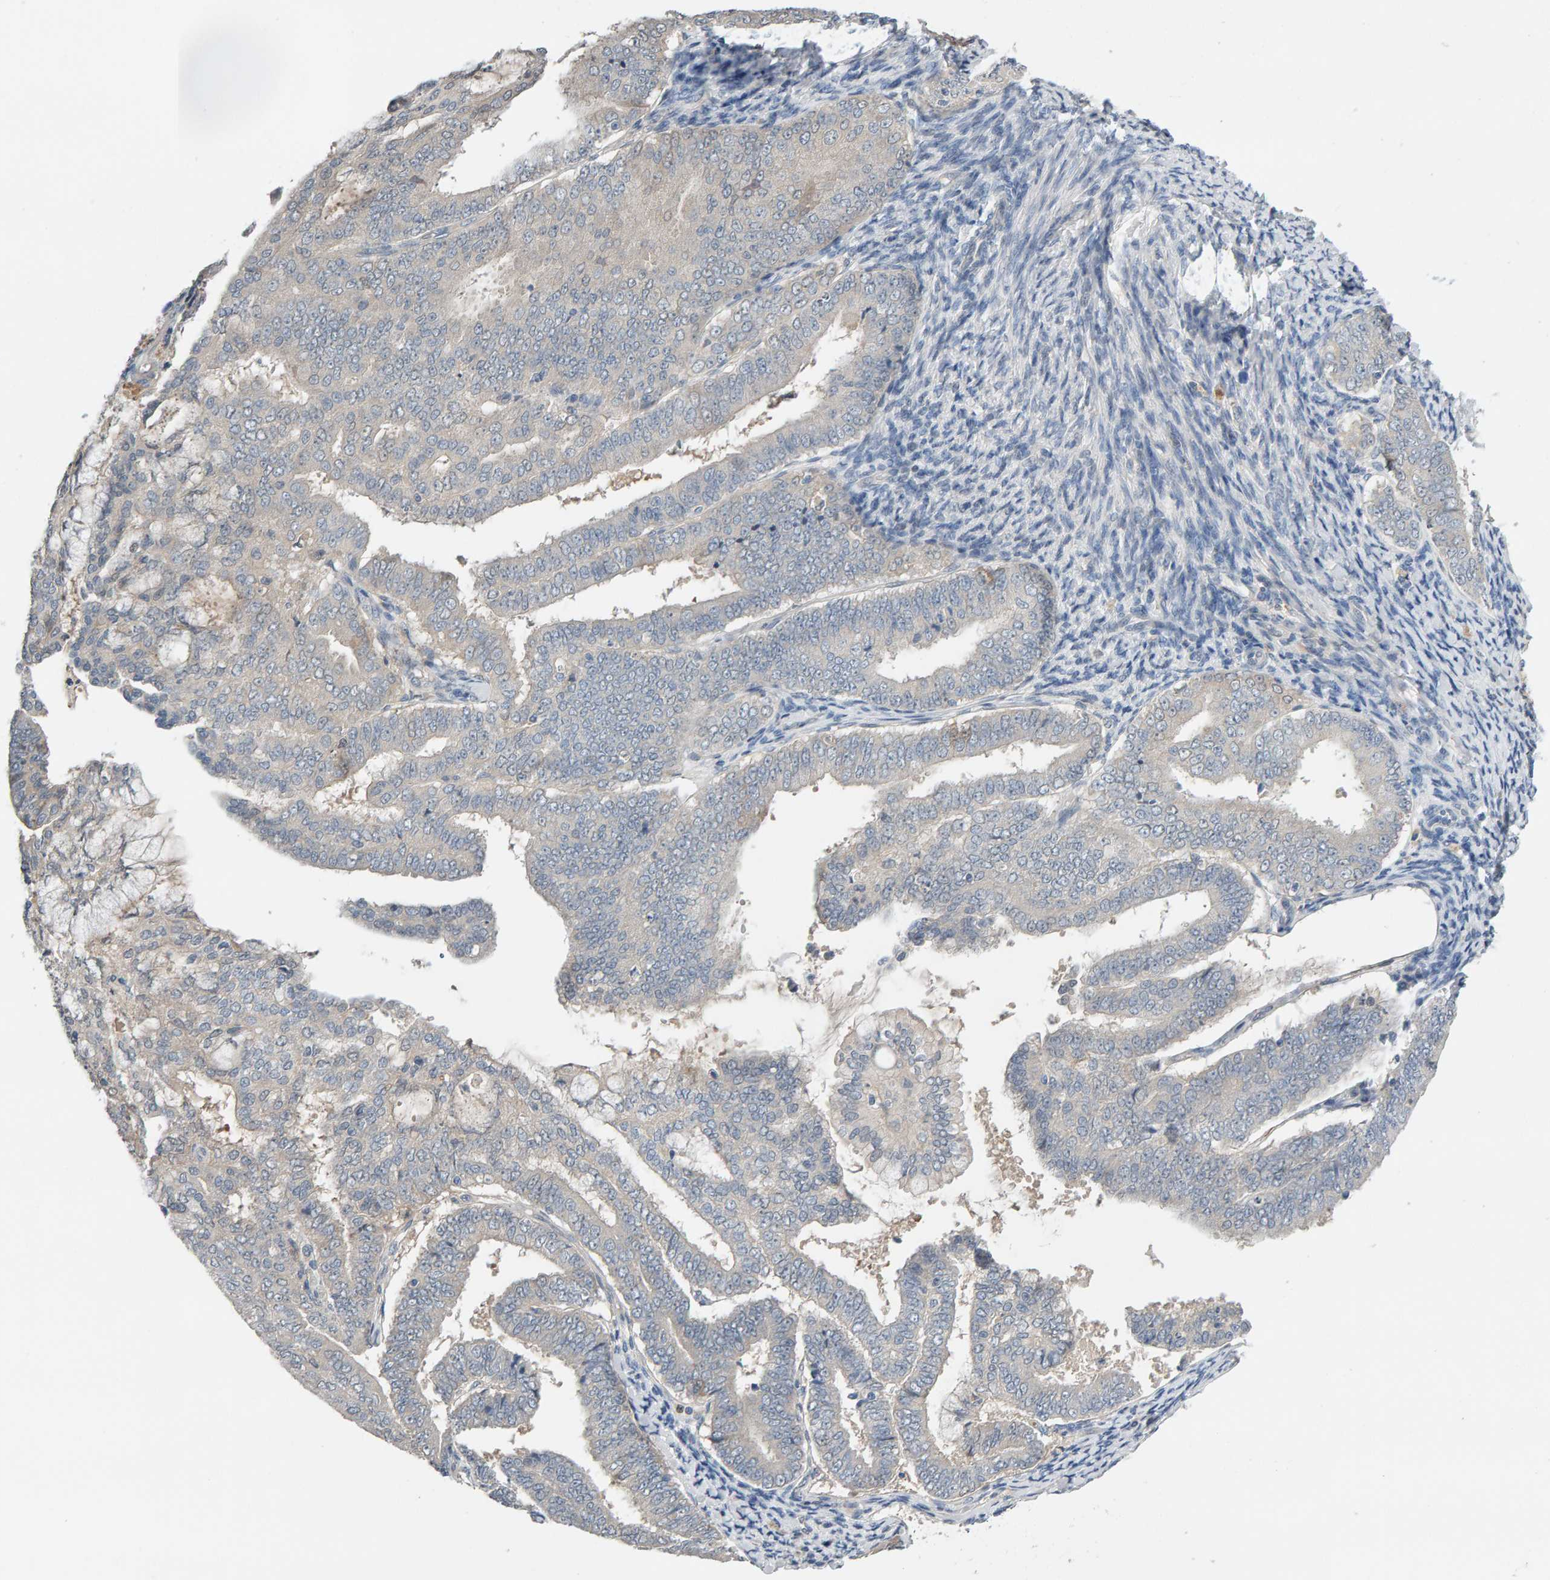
{"staining": {"intensity": "negative", "quantity": "none", "location": "none"}, "tissue": "endometrial cancer", "cell_type": "Tumor cells", "image_type": "cancer", "snomed": [{"axis": "morphology", "description": "Adenocarcinoma, NOS"}, {"axis": "topography", "description": "Endometrium"}], "caption": "Tumor cells show no significant expression in endometrial cancer (adenocarcinoma). Nuclei are stained in blue.", "gene": "GFUS", "patient": {"sex": "female", "age": 63}}